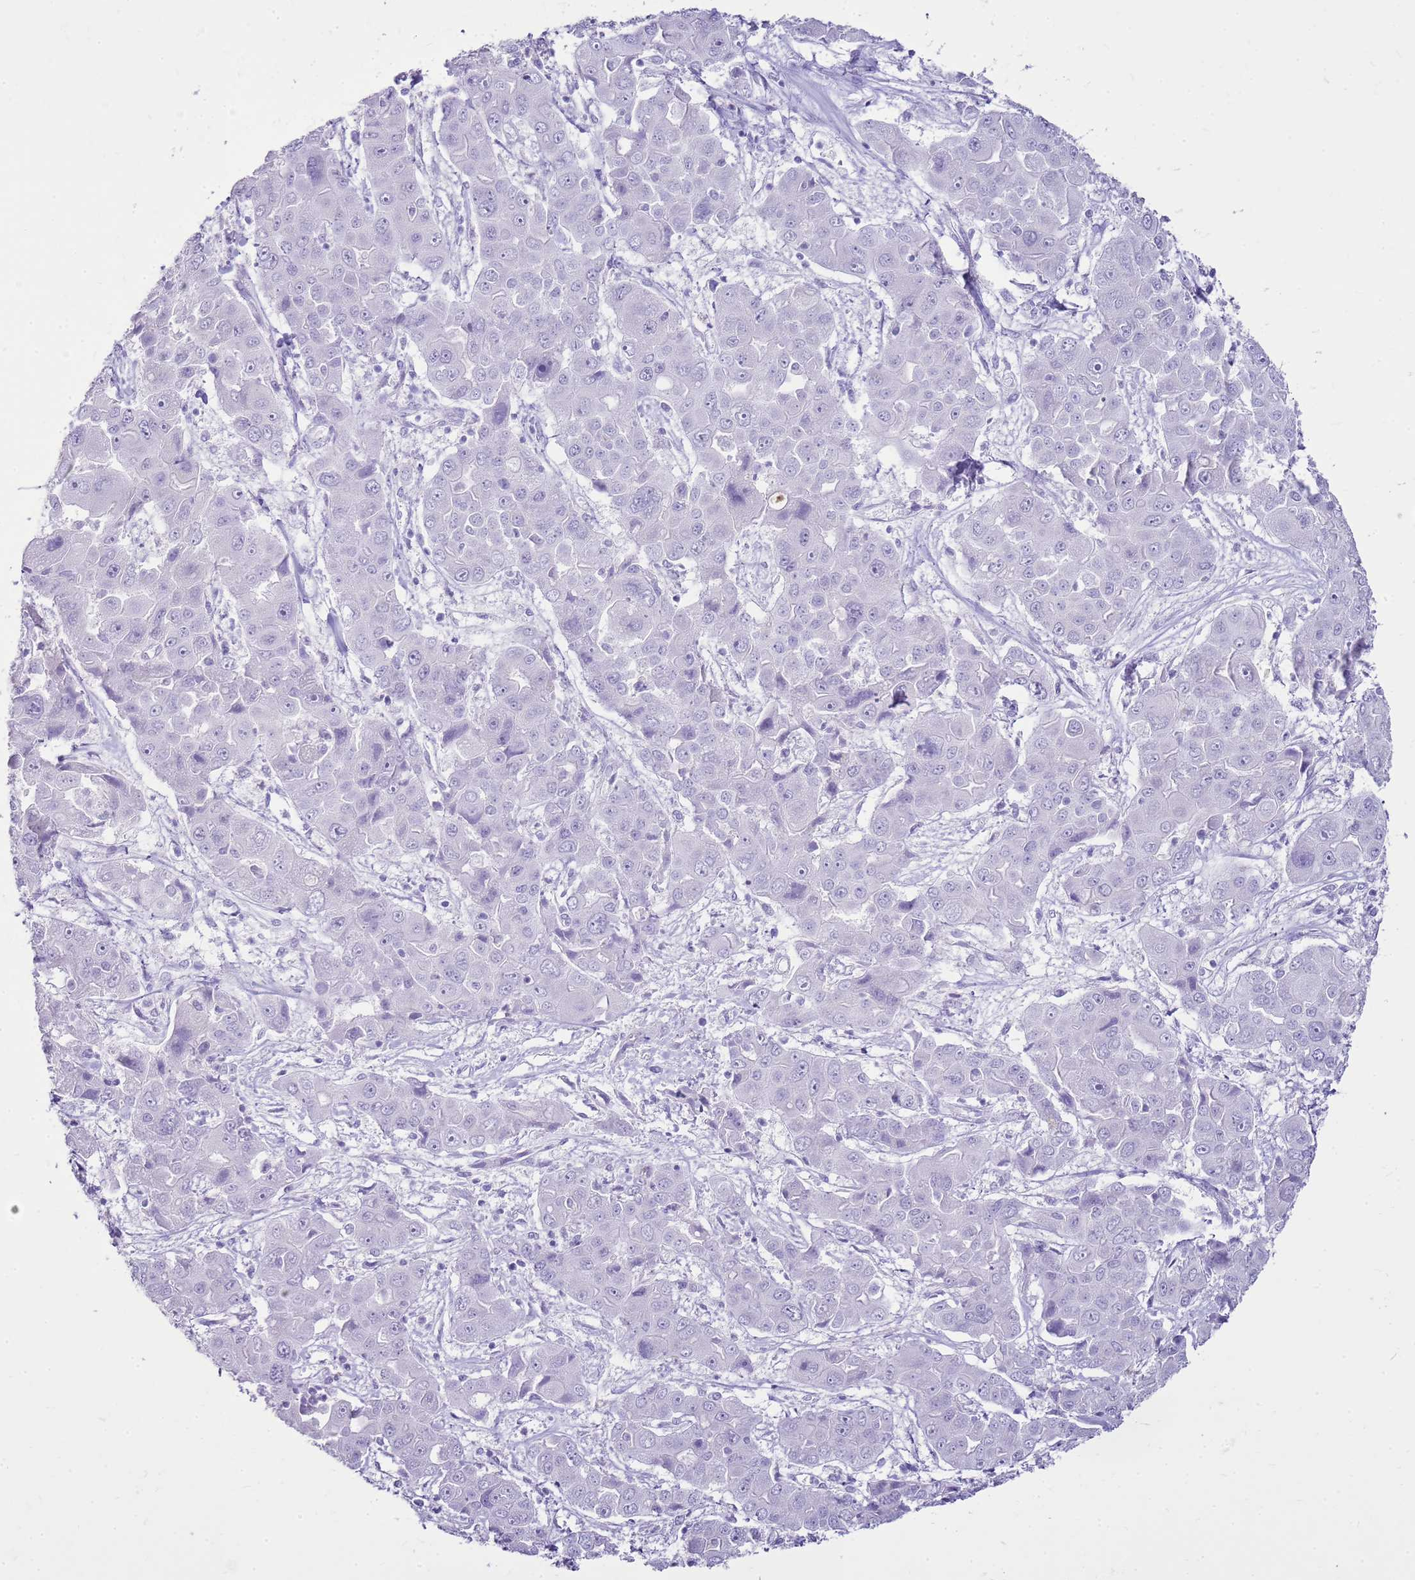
{"staining": {"intensity": "negative", "quantity": "none", "location": "none"}, "tissue": "liver cancer", "cell_type": "Tumor cells", "image_type": "cancer", "snomed": [{"axis": "morphology", "description": "Cholangiocarcinoma"}, {"axis": "topography", "description": "Liver"}], "caption": "DAB (3,3'-diaminobenzidine) immunohistochemical staining of liver cholangiocarcinoma reveals no significant expression in tumor cells.", "gene": "CA8", "patient": {"sex": "male", "age": 67}}